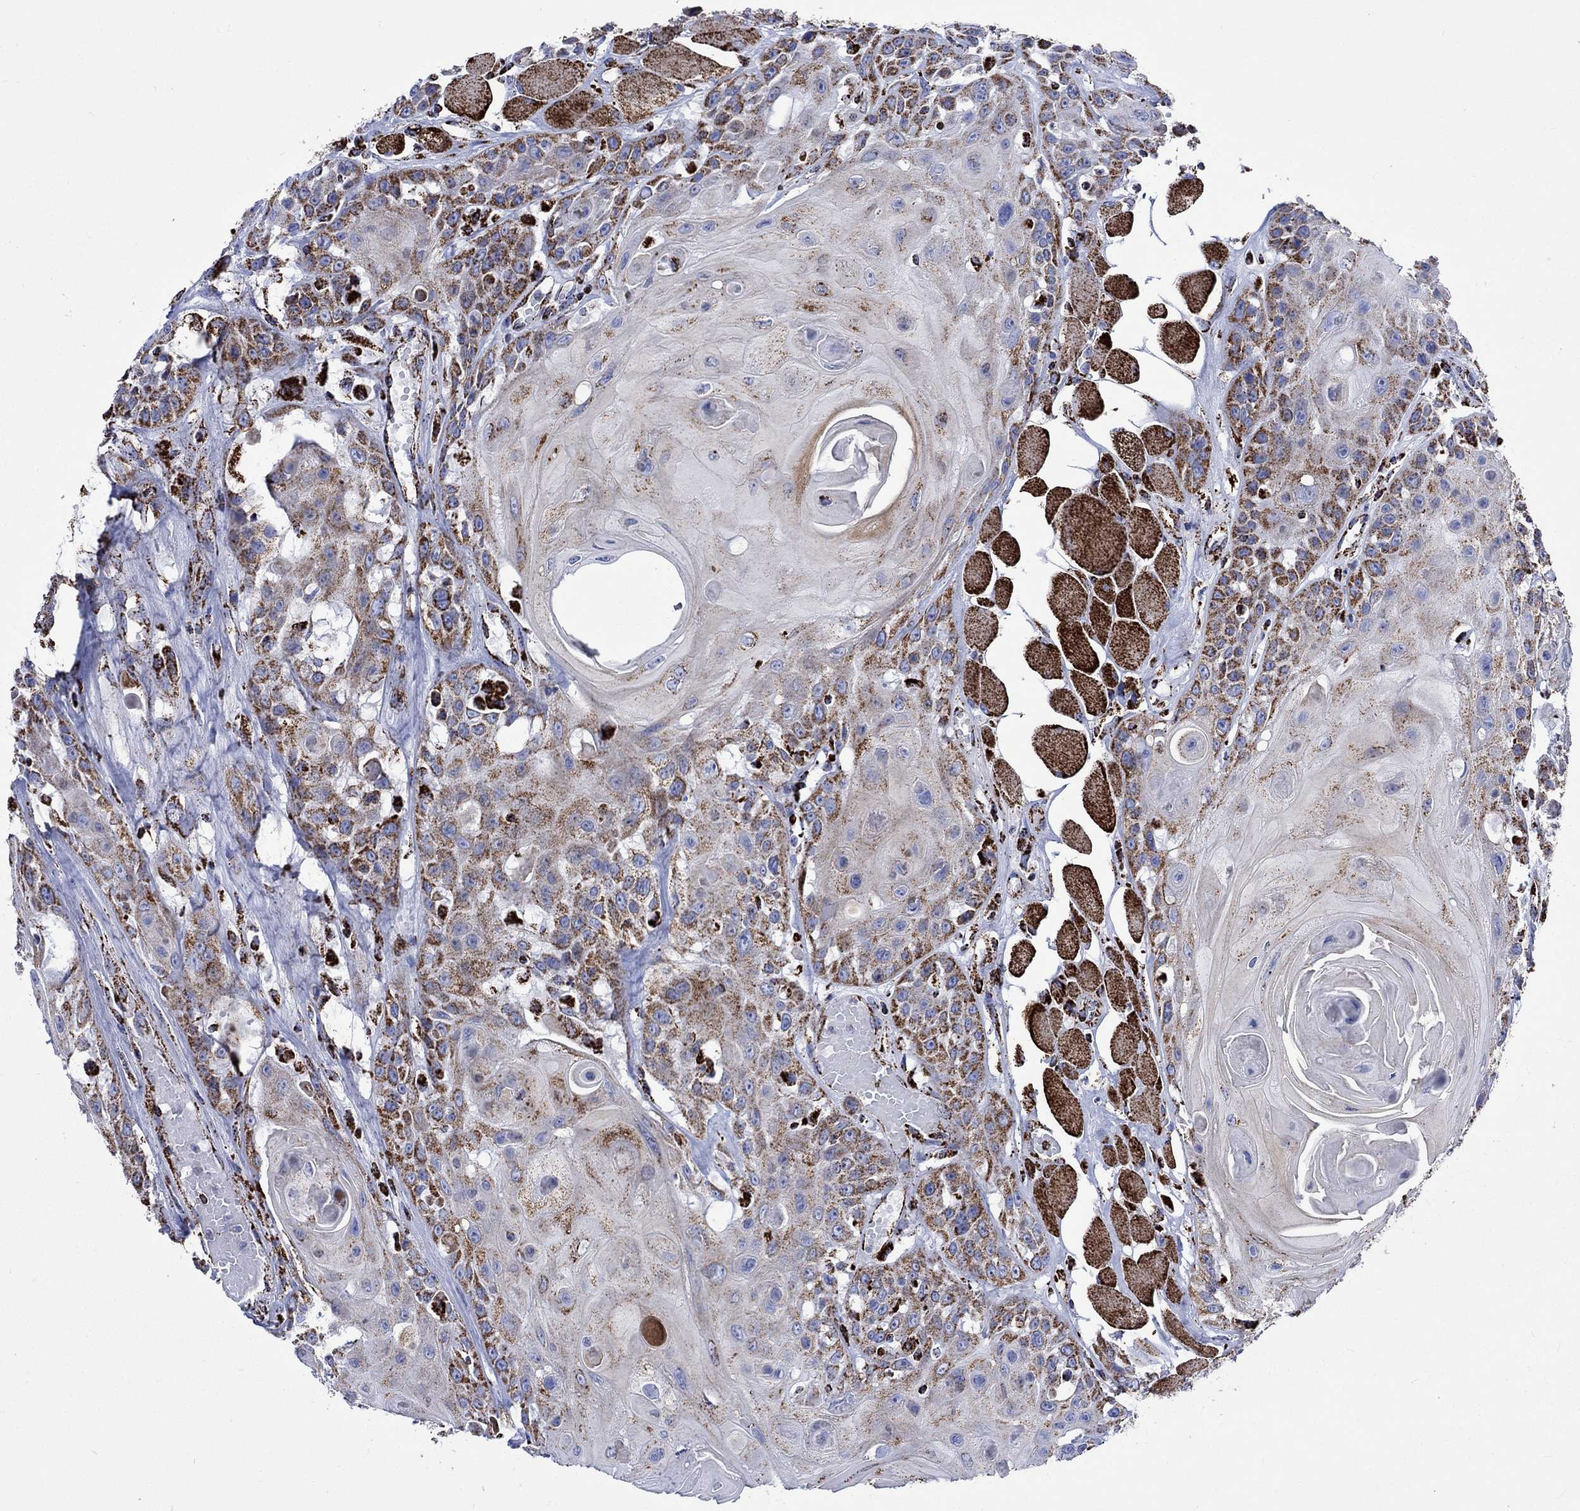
{"staining": {"intensity": "strong", "quantity": "25%-75%", "location": "cytoplasmic/membranous"}, "tissue": "head and neck cancer", "cell_type": "Tumor cells", "image_type": "cancer", "snomed": [{"axis": "morphology", "description": "Squamous cell carcinoma, NOS"}, {"axis": "topography", "description": "Head-Neck"}], "caption": "Immunohistochemical staining of human head and neck squamous cell carcinoma displays high levels of strong cytoplasmic/membranous positivity in approximately 25%-75% of tumor cells.", "gene": "RCE1", "patient": {"sex": "female", "age": 59}}